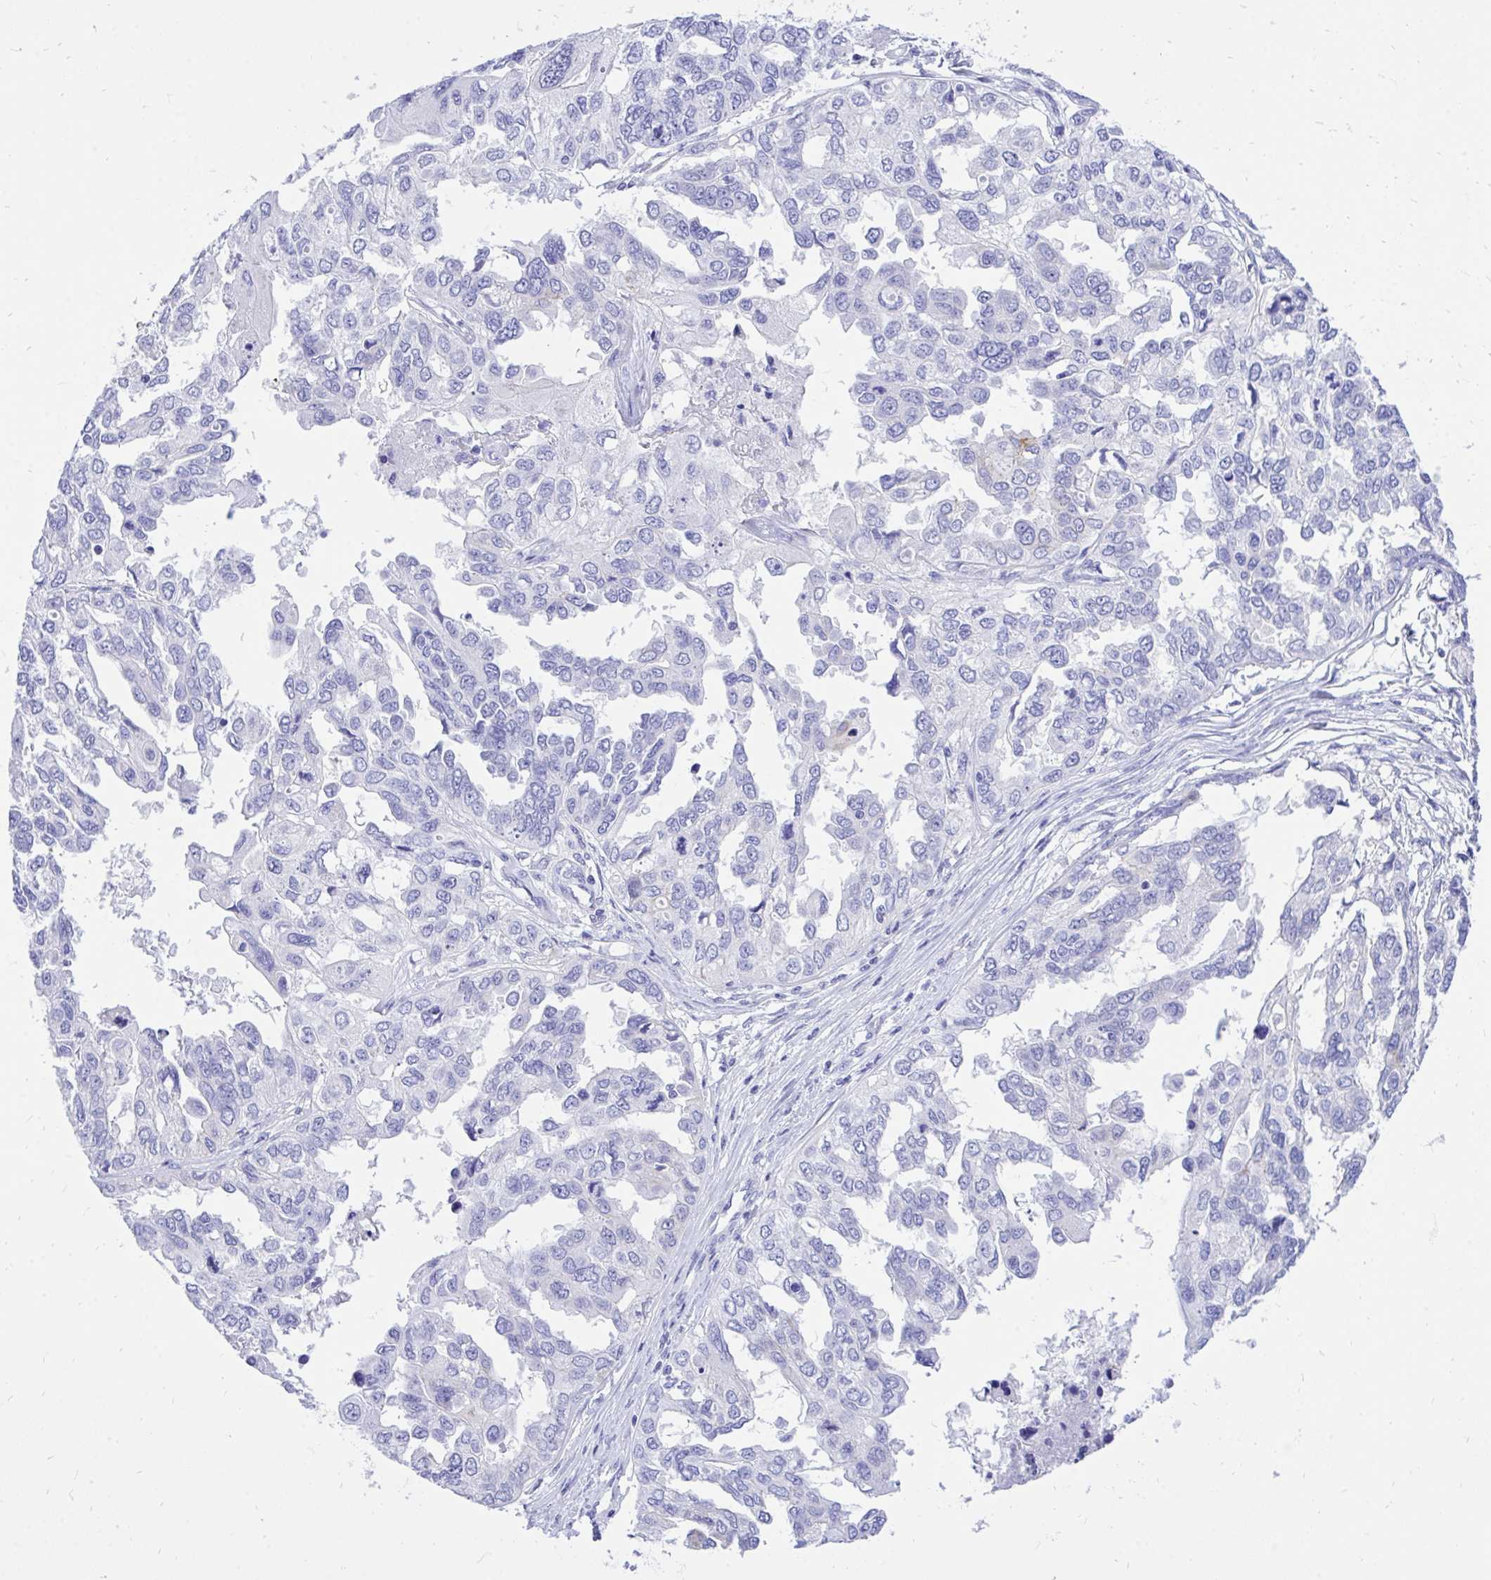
{"staining": {"intensity": "negative", "quantity": "none", "location": "none"}, "tissue": "ovarian cancer", "cell_type": "Tumor cells", "image_type": "cancer", "snomed": [{"axis": "morphology", "description": "Cystadenocarcinoma, serous, NOS"}, {"axis": "topography", "description": "Ovary"}], "caption": "Immunohistochemistry (IHC) image of ovarian serous cystadenocarcinoma stained for a protein (brown), which exhibits no expression in tumor cells.", "gene": "MON1A", "patient": {"sex": "female", "age": 53}}